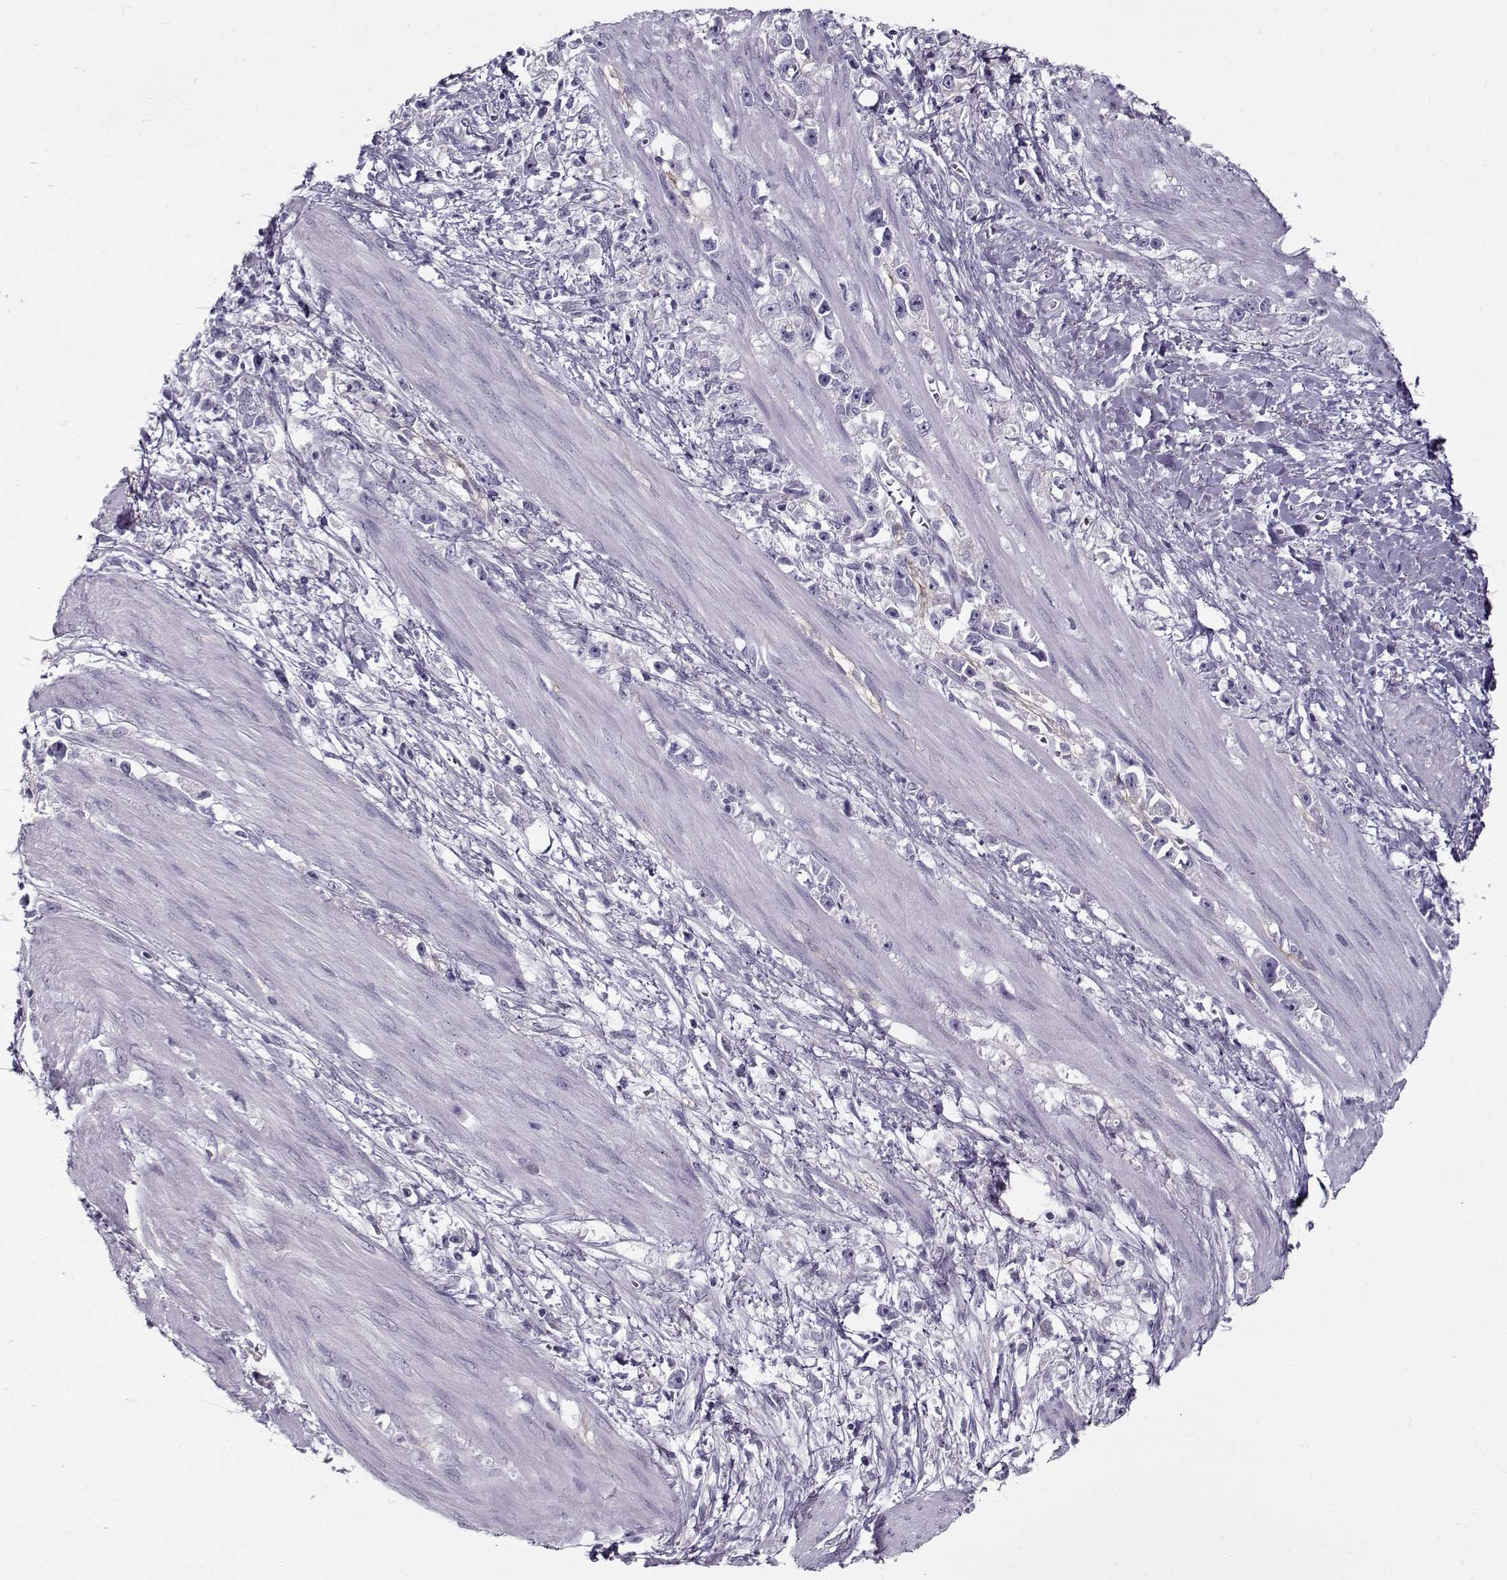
{"staining": {"intensity": "negative", "quantity": "none", "location": "none"}, "tissue": "stomach cancer", "cell_type": "Tumor cells", "image_type": "cancer", "snomed": [{"axis": "morphology", "description": "Adenocarcinoma, NOS"}, {"axis": "topography", "description": "Stomach"}], "caption": "High magnification brightfield microscopy of adenocarcinoma (stomach) stained with DAB (brown) and counterstained with hematoxylin (blue): tumor cells show no significant positivity. Nuclei are stained in blue.", "gene": "PP2D1", "patient": {"sex": "female", "age": 59}}